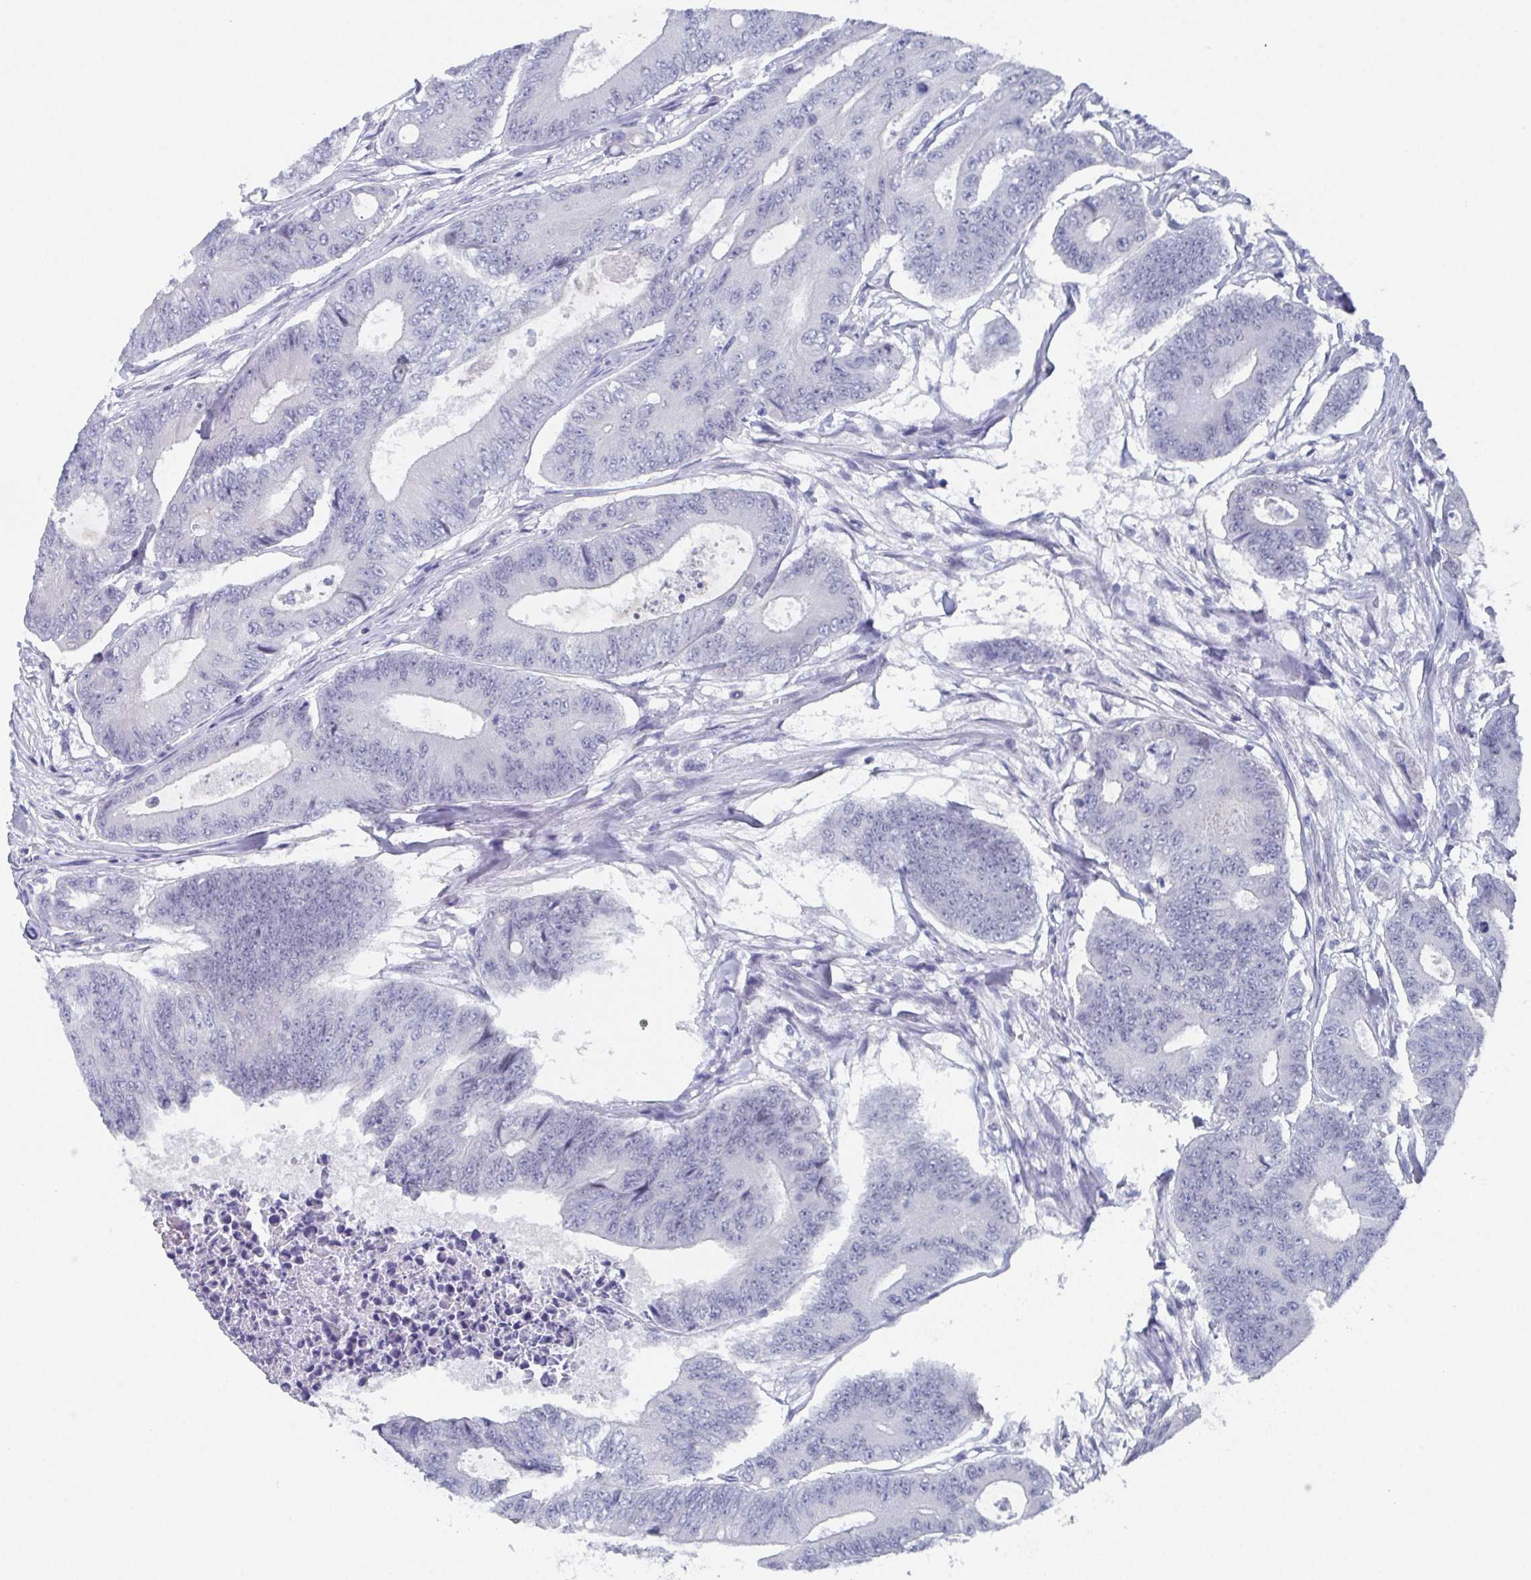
{"staining": {"intensity": "negative", "quantity": "none", "location": "none"}, "tissue": "colorectal cancer", "cell_type": "Tumor cells", "image_type": "cancer", "snomed": [{"axis": "morphology", "description": "Adenocarcinoma, NOS"}, {"axis": "topography", "description": "Colon"}], "caption": "Colorectal cancer was stained to show a protein in brown. There is no significant positivity in tumor cells.", "gene": "DYDC2", "patient": {"sex": "female", "age": 48}}